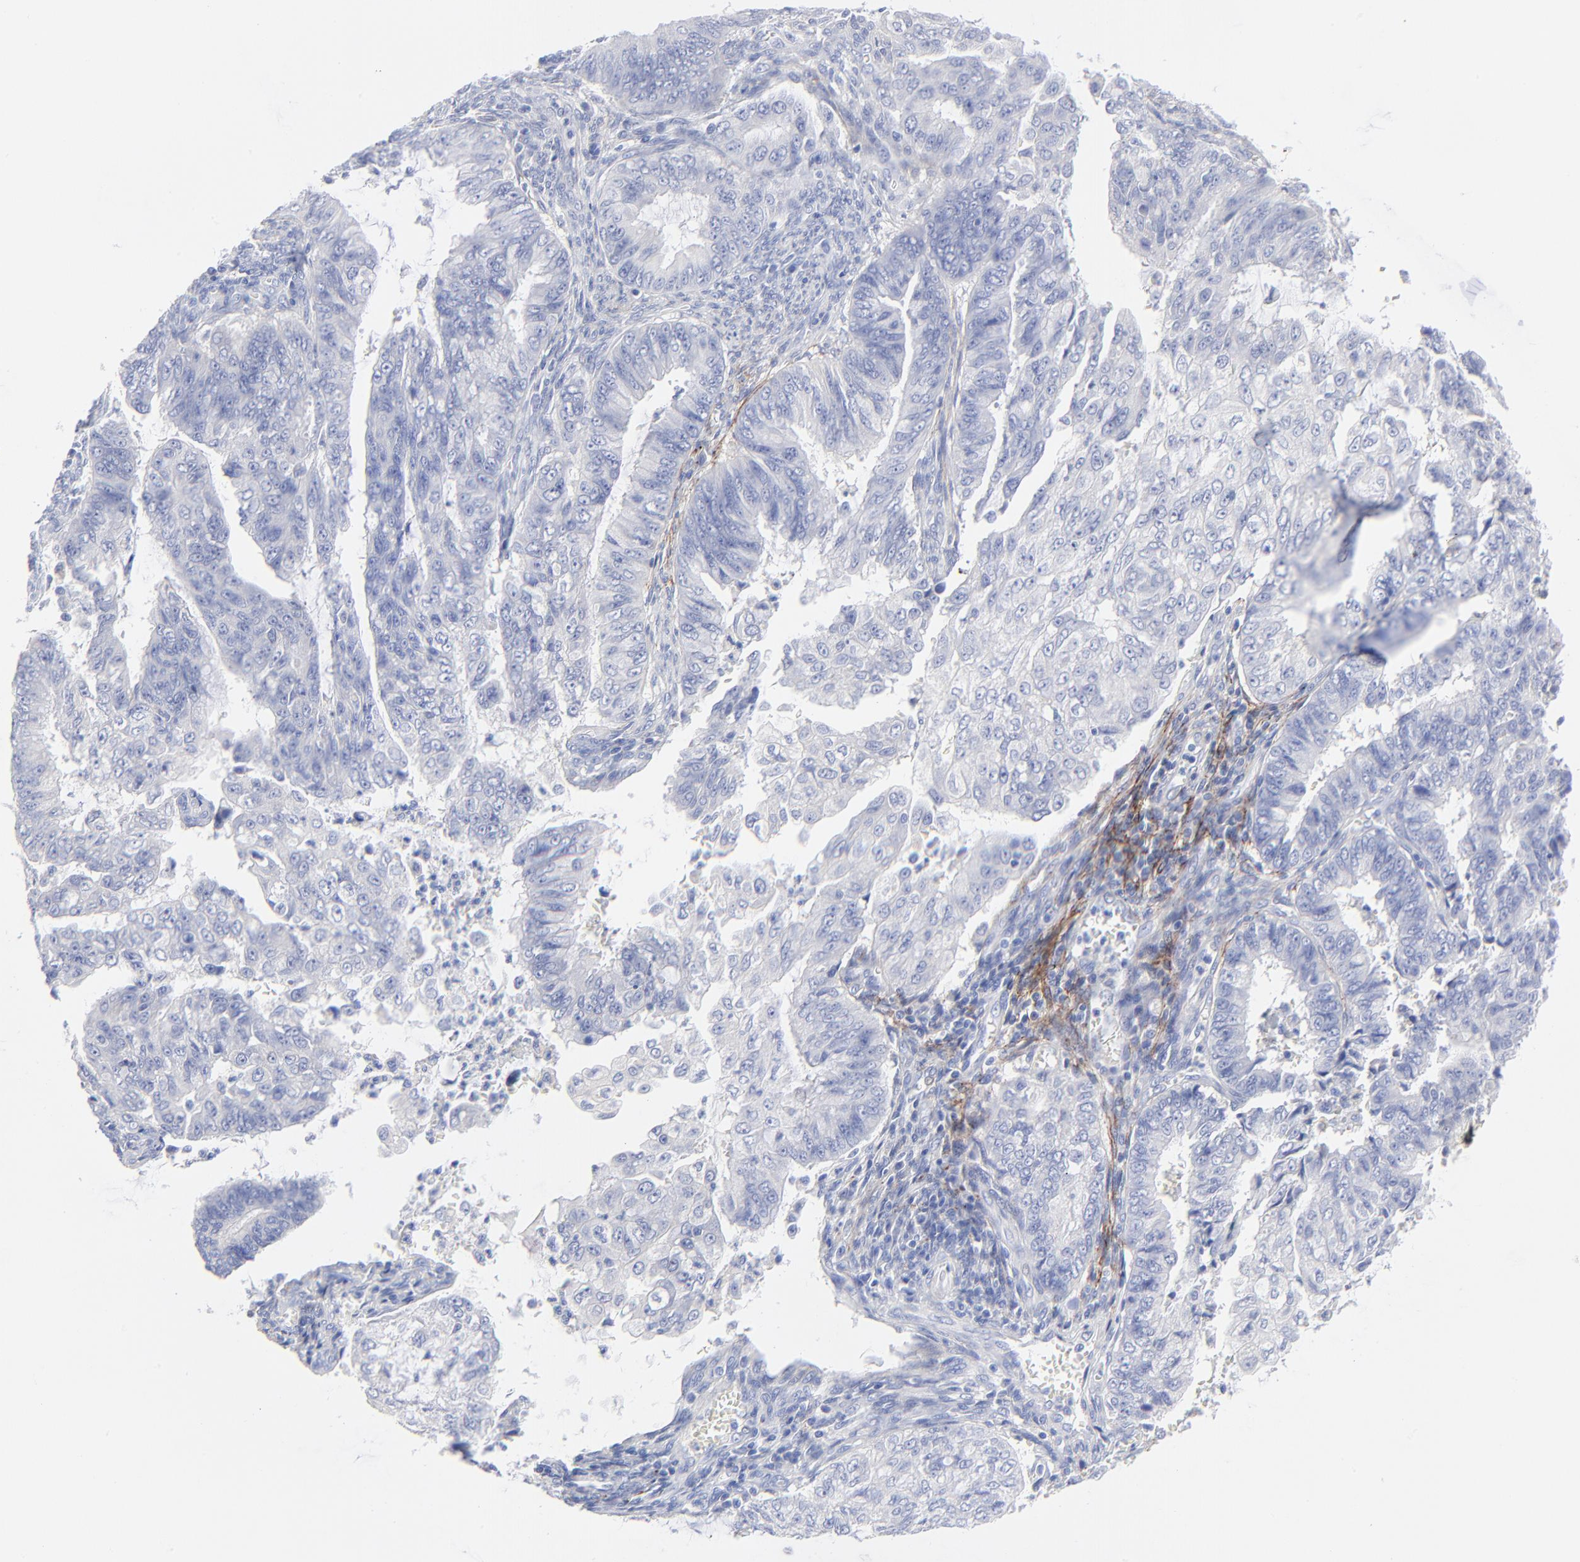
{"staining": {"intensity": "negative", "quantity": "none", "location": "none"}, "tissue": "endometrial cancer", "cell_type": "Tumor cells", "image_type": "cancer", "snomed": [{"axis": "morphology", "description": "Adenocarcinoma, NOS"}, {"axis": "topography", "description": "Endometrium"}], "caption": "High magnification brightfield microscopy of adenocarcinoma (endometrial) stained with DAB (3,3'-diaminobenzidine) (brown) and counterstained with hematoxylin (blue): tumor cells show no significant expression. (DAB (3,3'-diaminobenzidine) immunohistochemistry with hematoxylin counter stain).", "gene": "FBLN2", "patient": {"sex": "female", "age": 75}}